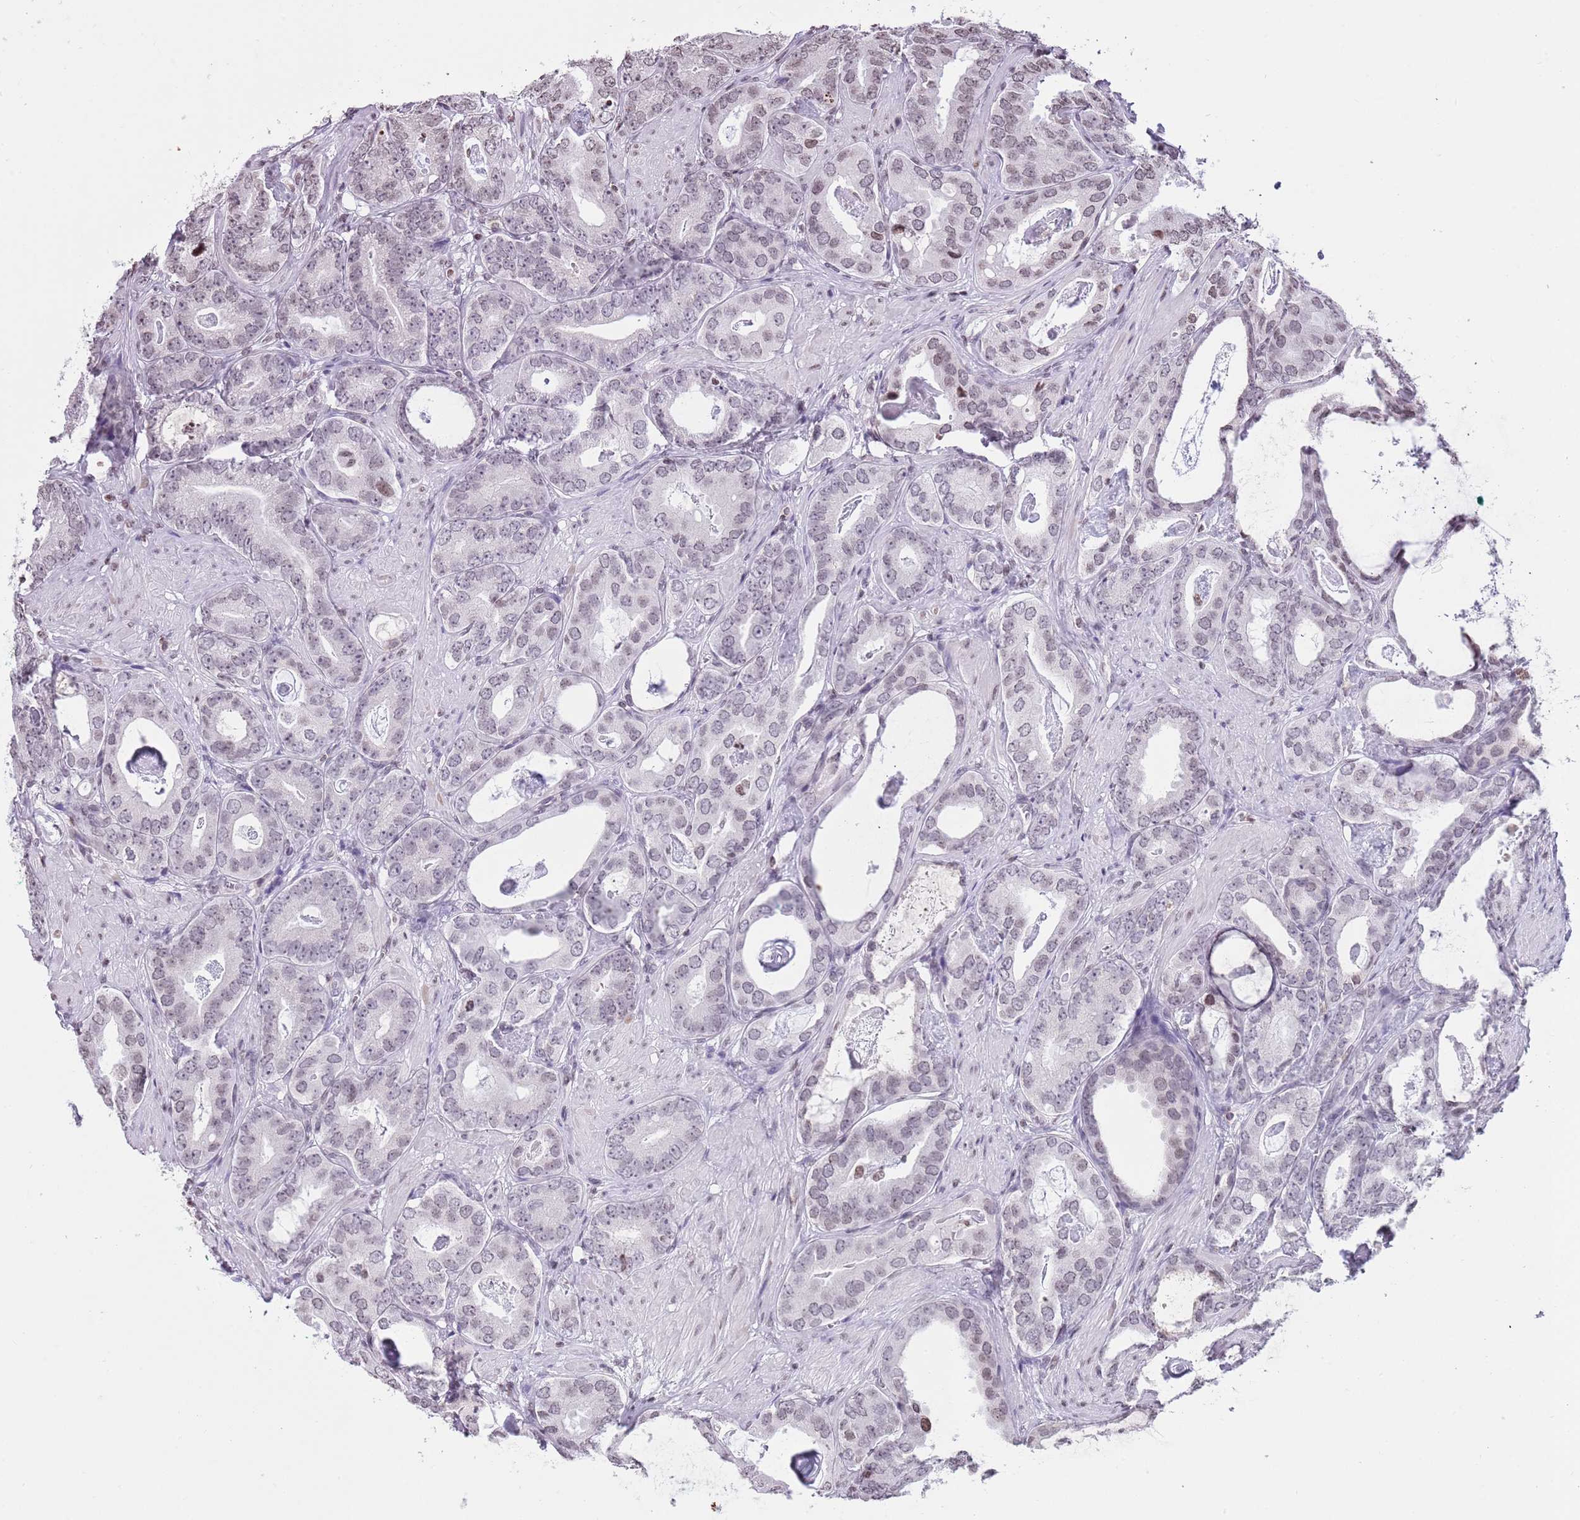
{"staining": {"intensity": "weak", "quantity": "25%-75%", "location": "nuclear"}, "tissue": "prostate cancer", "cell_type": "Tumor cells", "image_type": "cancer", "snomed": [{"axis": "morphology", "description": "Adenocarcinoma, Low grade"}, {"axis": "topography", "description": "Prostate"}], "caption": "Immunohistochemical staining of prostate adenocarcinoma (low-grade) displays low levels of weak nuclear positivity in approximately 25%-75% of tumor cells.", "gene": "KPNA3", "patient": {"sex": "male", "age": 71}}